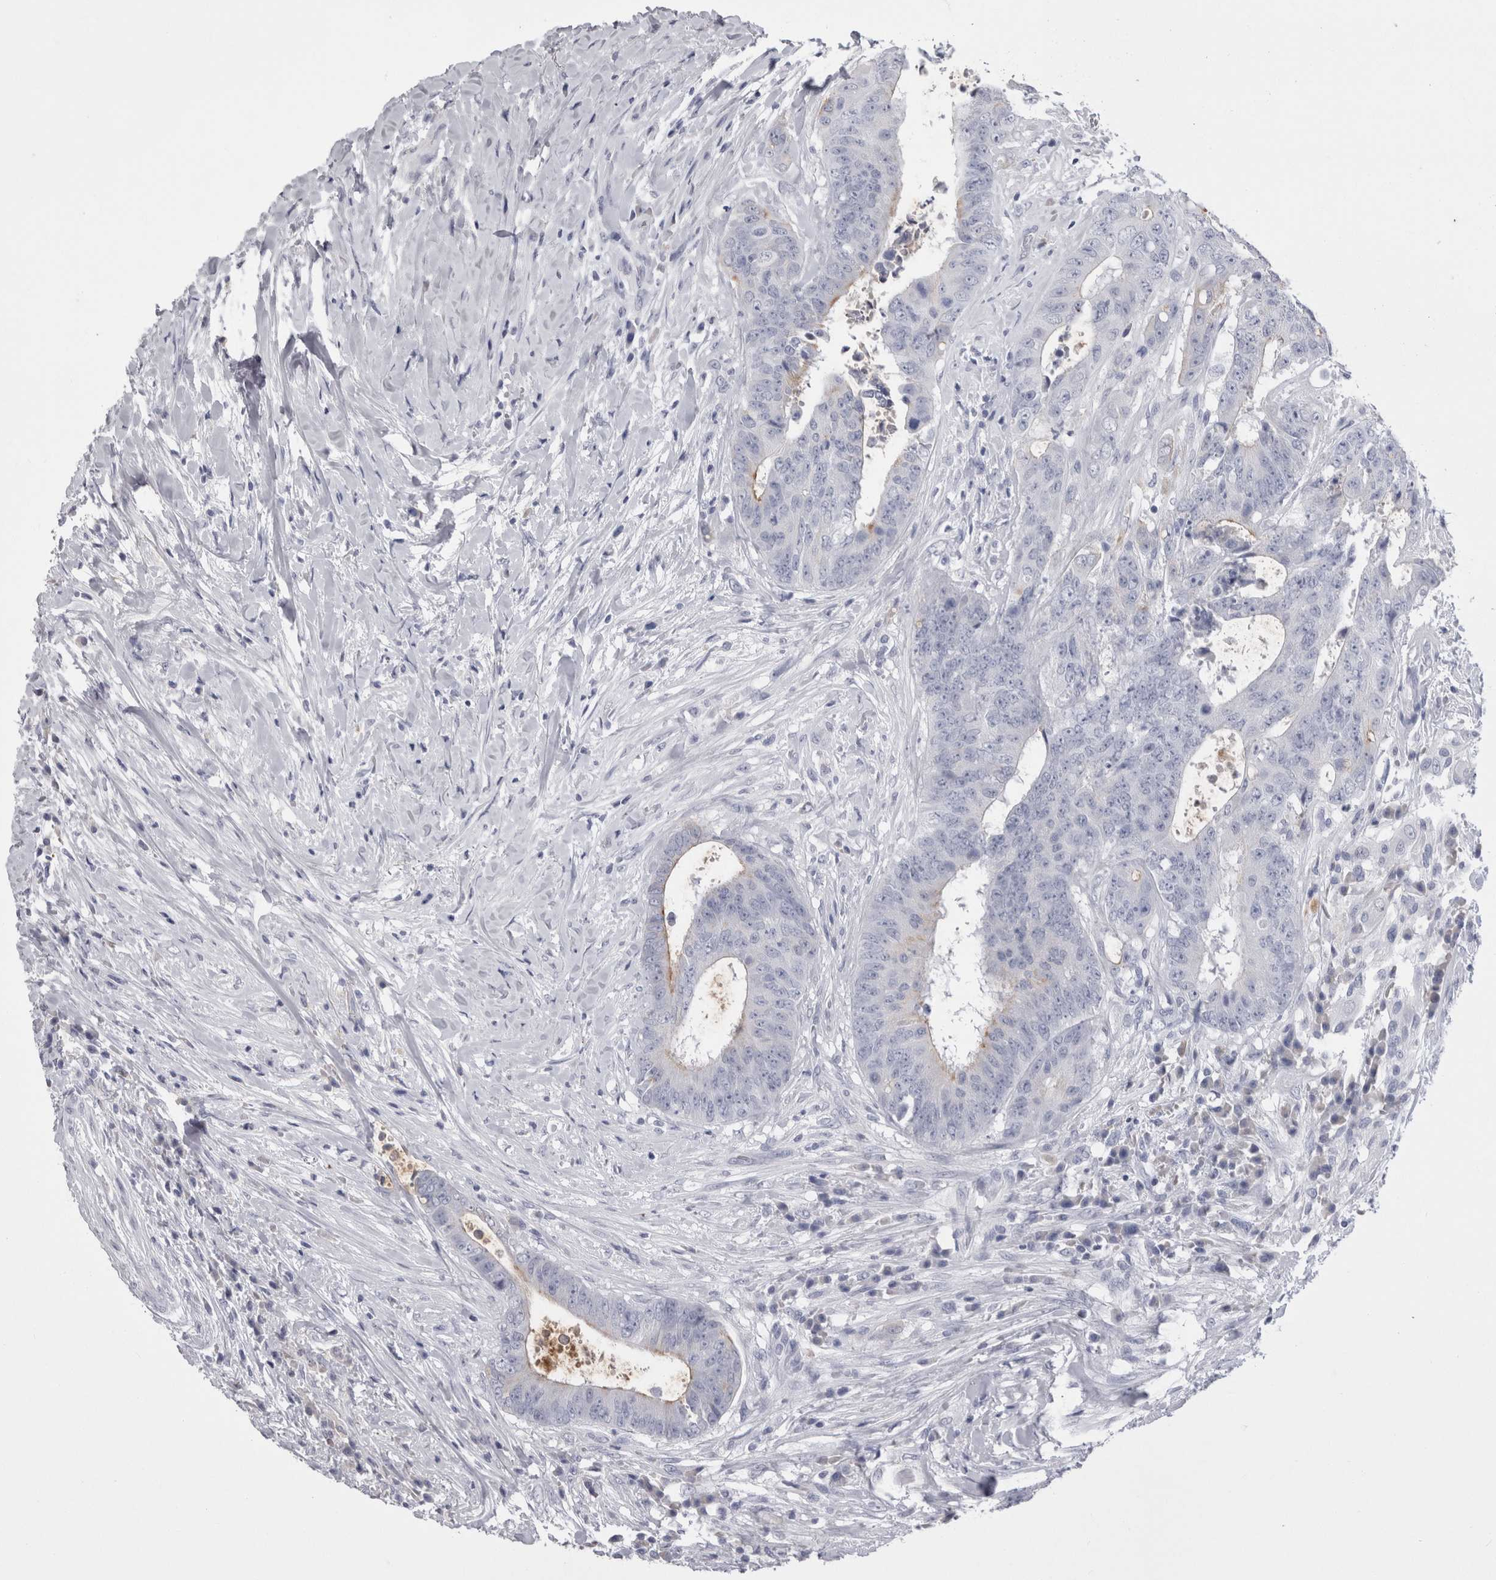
{"staining": {"intensity": "negative", "quantity": "none", "location": "none"}, "tissue": "colorectal cancer", "cell_type": "Tumor cells", "image_type": "cancer", "snomed": [{"axis": "morphology", "description": "Adenocarcinoma, NOS"}, {"axis": "topography", "description": "Rectum"}], "caption": "A high-resolution micrograph shows IHC staining of colorectal adenocarcinoma, which reveals no significant expression in tumor cells. Nuclei are stained in blue.", "gene": "CDHR5", "patient": {"sex": "male", "age": 72}}